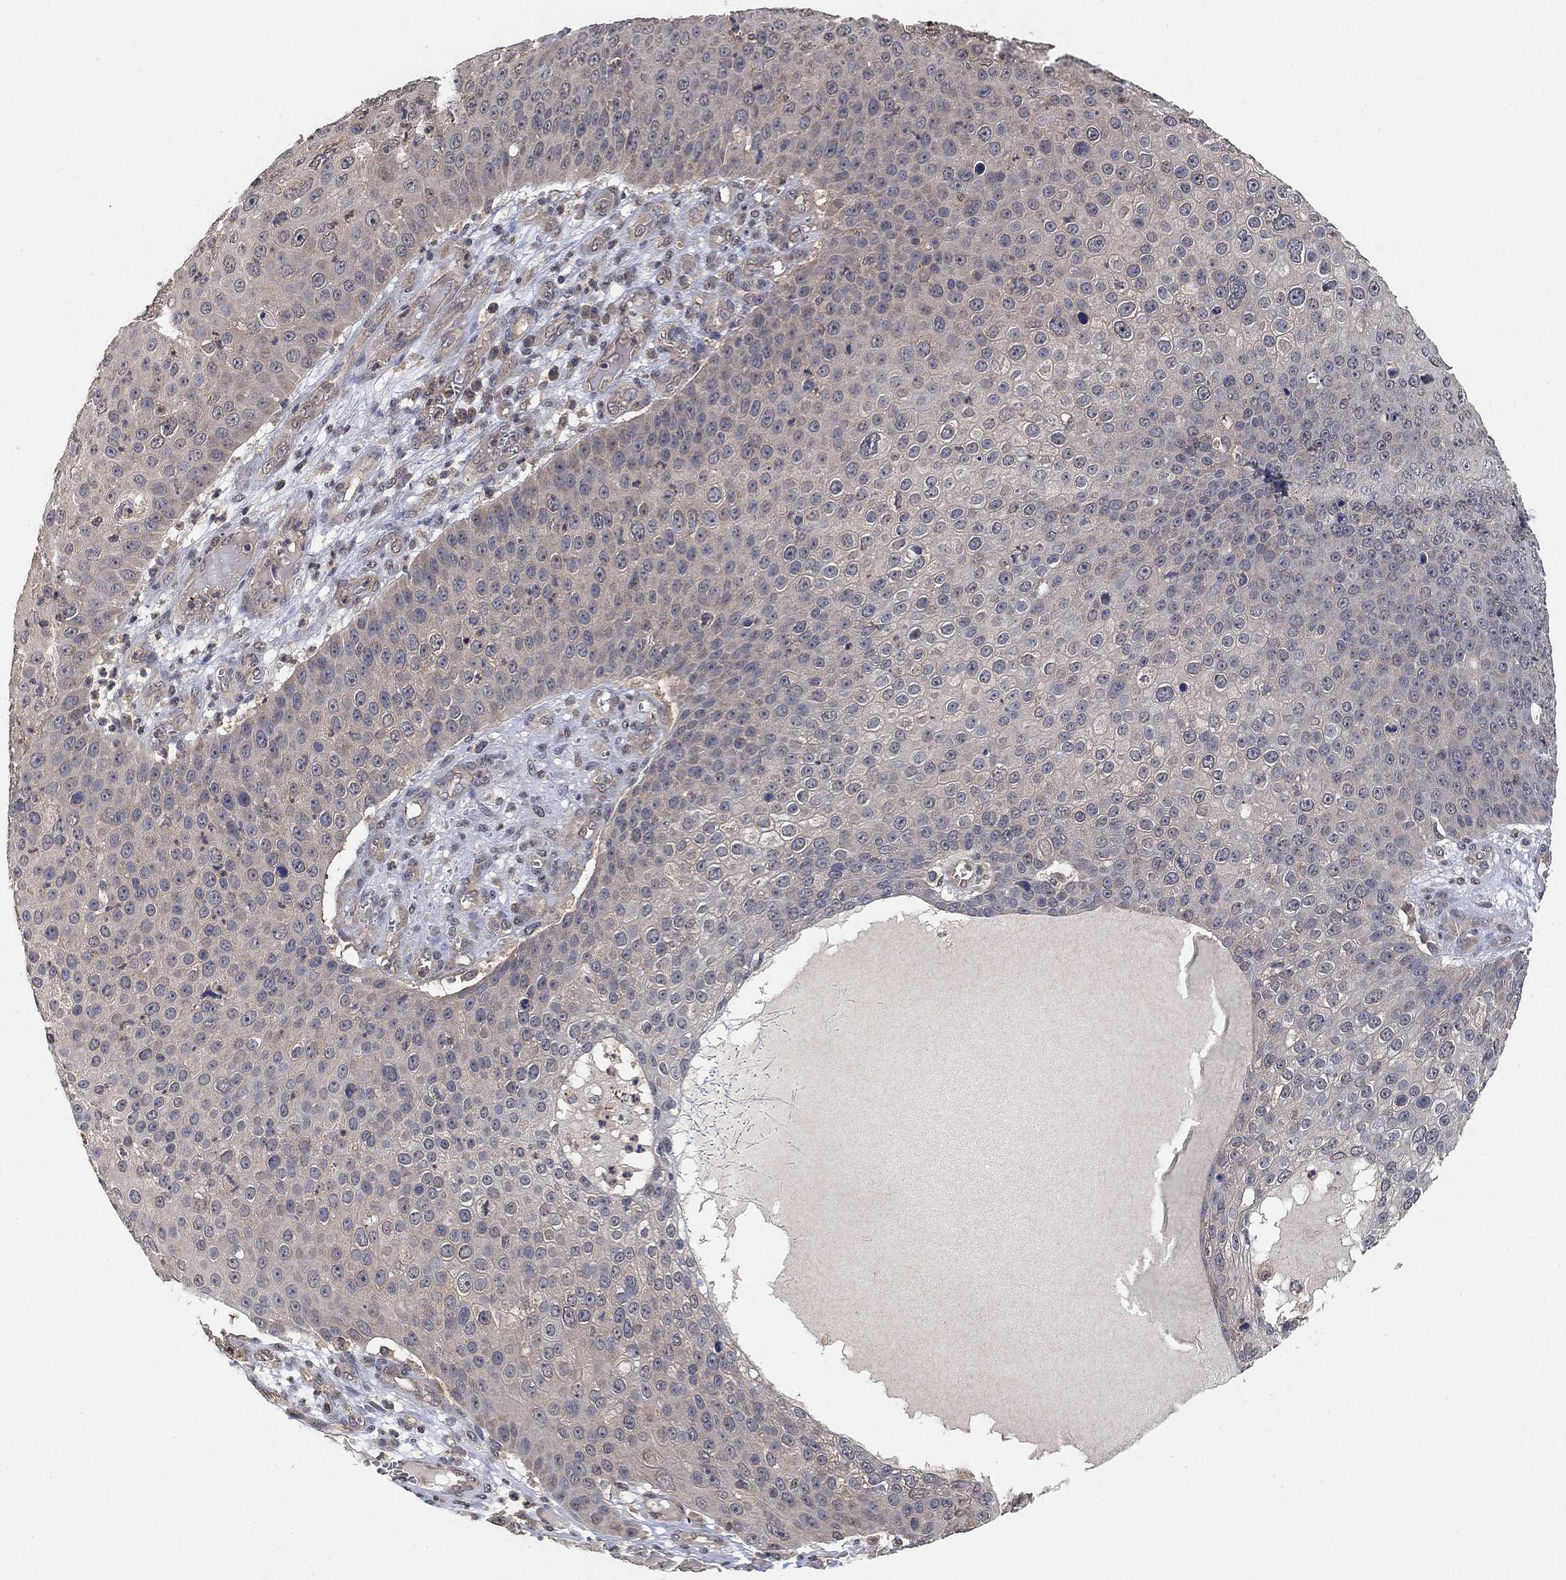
{"staining": {"intensity": "negative", "quantity": "none", "location": "none"}, "tissue": "skin cancer", "cell_type": "Tumor cells", "image_type": "cancer", "snomed": [{"axis": "morphology", "description": "Squamous cell carcinoma, NOS"}, {"axis": "topography", "description": "Skin"}], "caption": "This is an immunohistochemistry image of human skin cancer. There is no positivity in tumor cells.", "gene": "CCDC43", "patient": {"sex": "male", "age": 71}}